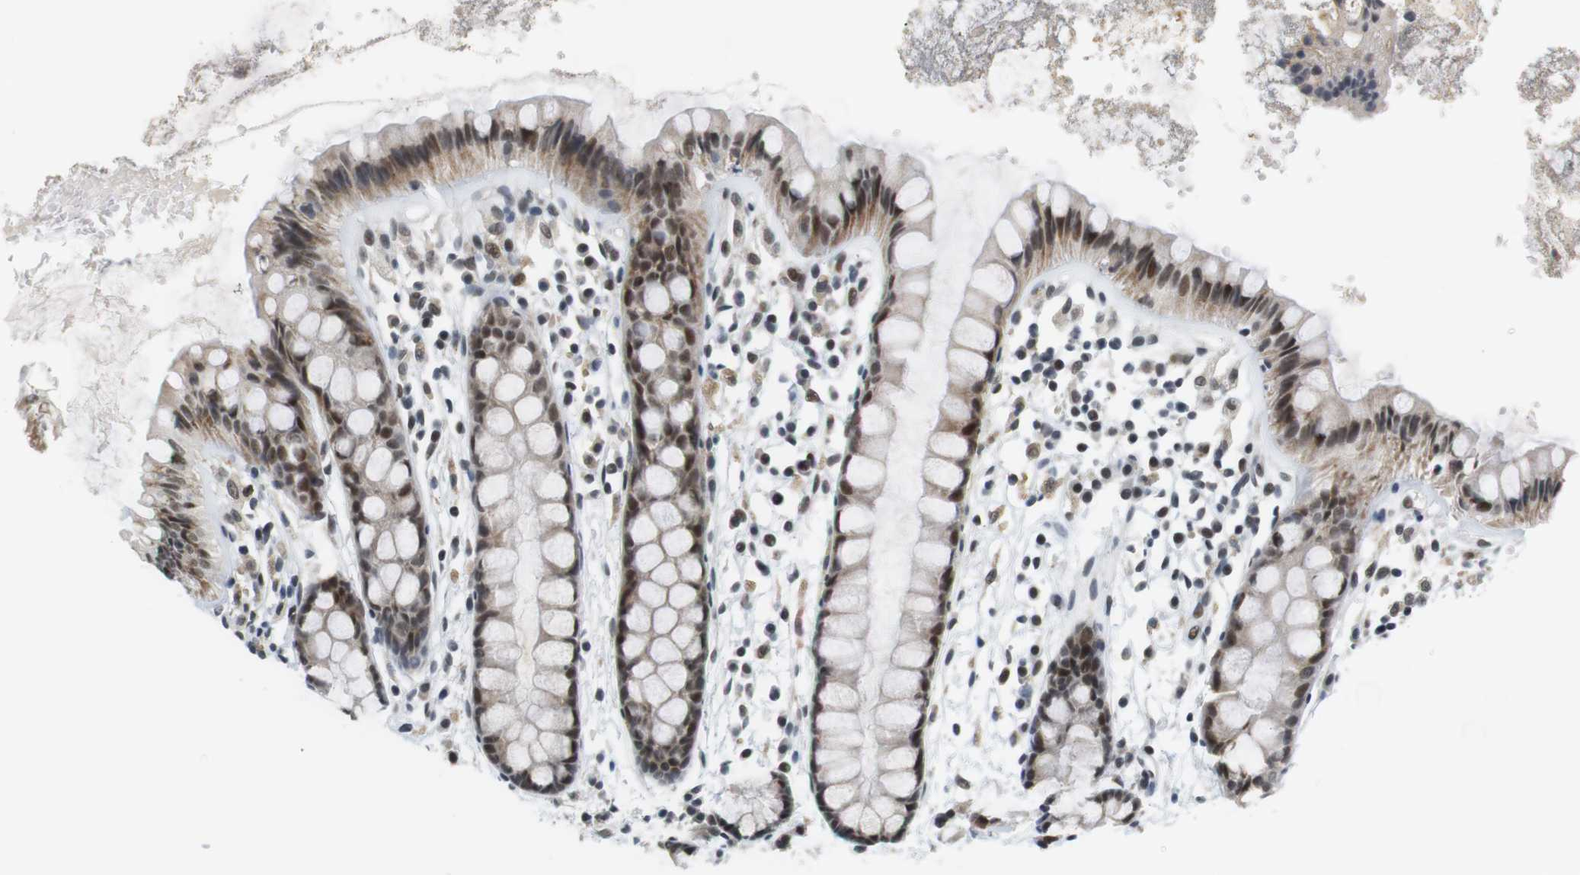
{"staining": {"intensity": "moderate", "quantity": ">75%", "location": "cytoplasmic/membranous,nuclear"}, "tissue": "rectum", "cell_type": "Glandular cells", "image_type": "normal", "snomed": [{"axis": "morphology", "description": "Normal tissue, NOS"}, {"axis": "topography", "description": "Rectum"}], "caption": "Rectum stained with IHC displays moderate cytoplasmic/membranous,nuclear staining in about >75% of glandular cells. The staining was performed using DAB (3,3'-diaminobenzidine), with brown indicating positive protein expression. Nuclei are stained blue with hematoxylin.", "gene": "RNF38", "patient": {"sex": "female", "age": 66}}